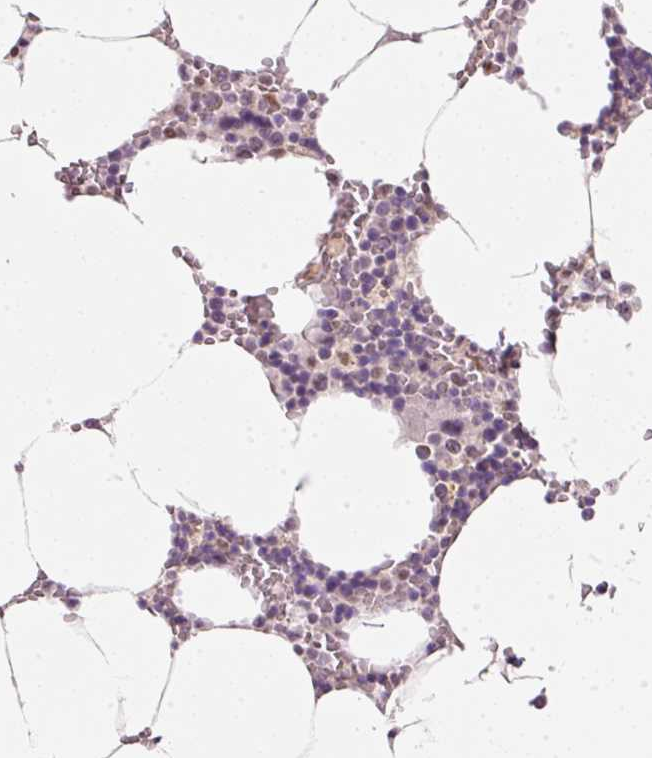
{"staining": {"intensity": "negative", "quantity": "none", "location": "none"}, "tissue": "bone marrow", "cell_type": "Hematopoietic cells", "image_type": "normal", "snomed": [{"axis": "morphology", "description": "Normal tissue, NOS"}, {"axis": "topography", "description": "Bone marrow"}], "caption": "This is a histopathology image of immunohistochemistry (IHC) staining of unremarkable bone marrow, which shows no expression in hematopoietic cells.", "gene": "FSTL3", "patient": {"sex": "male", "age": 70}}